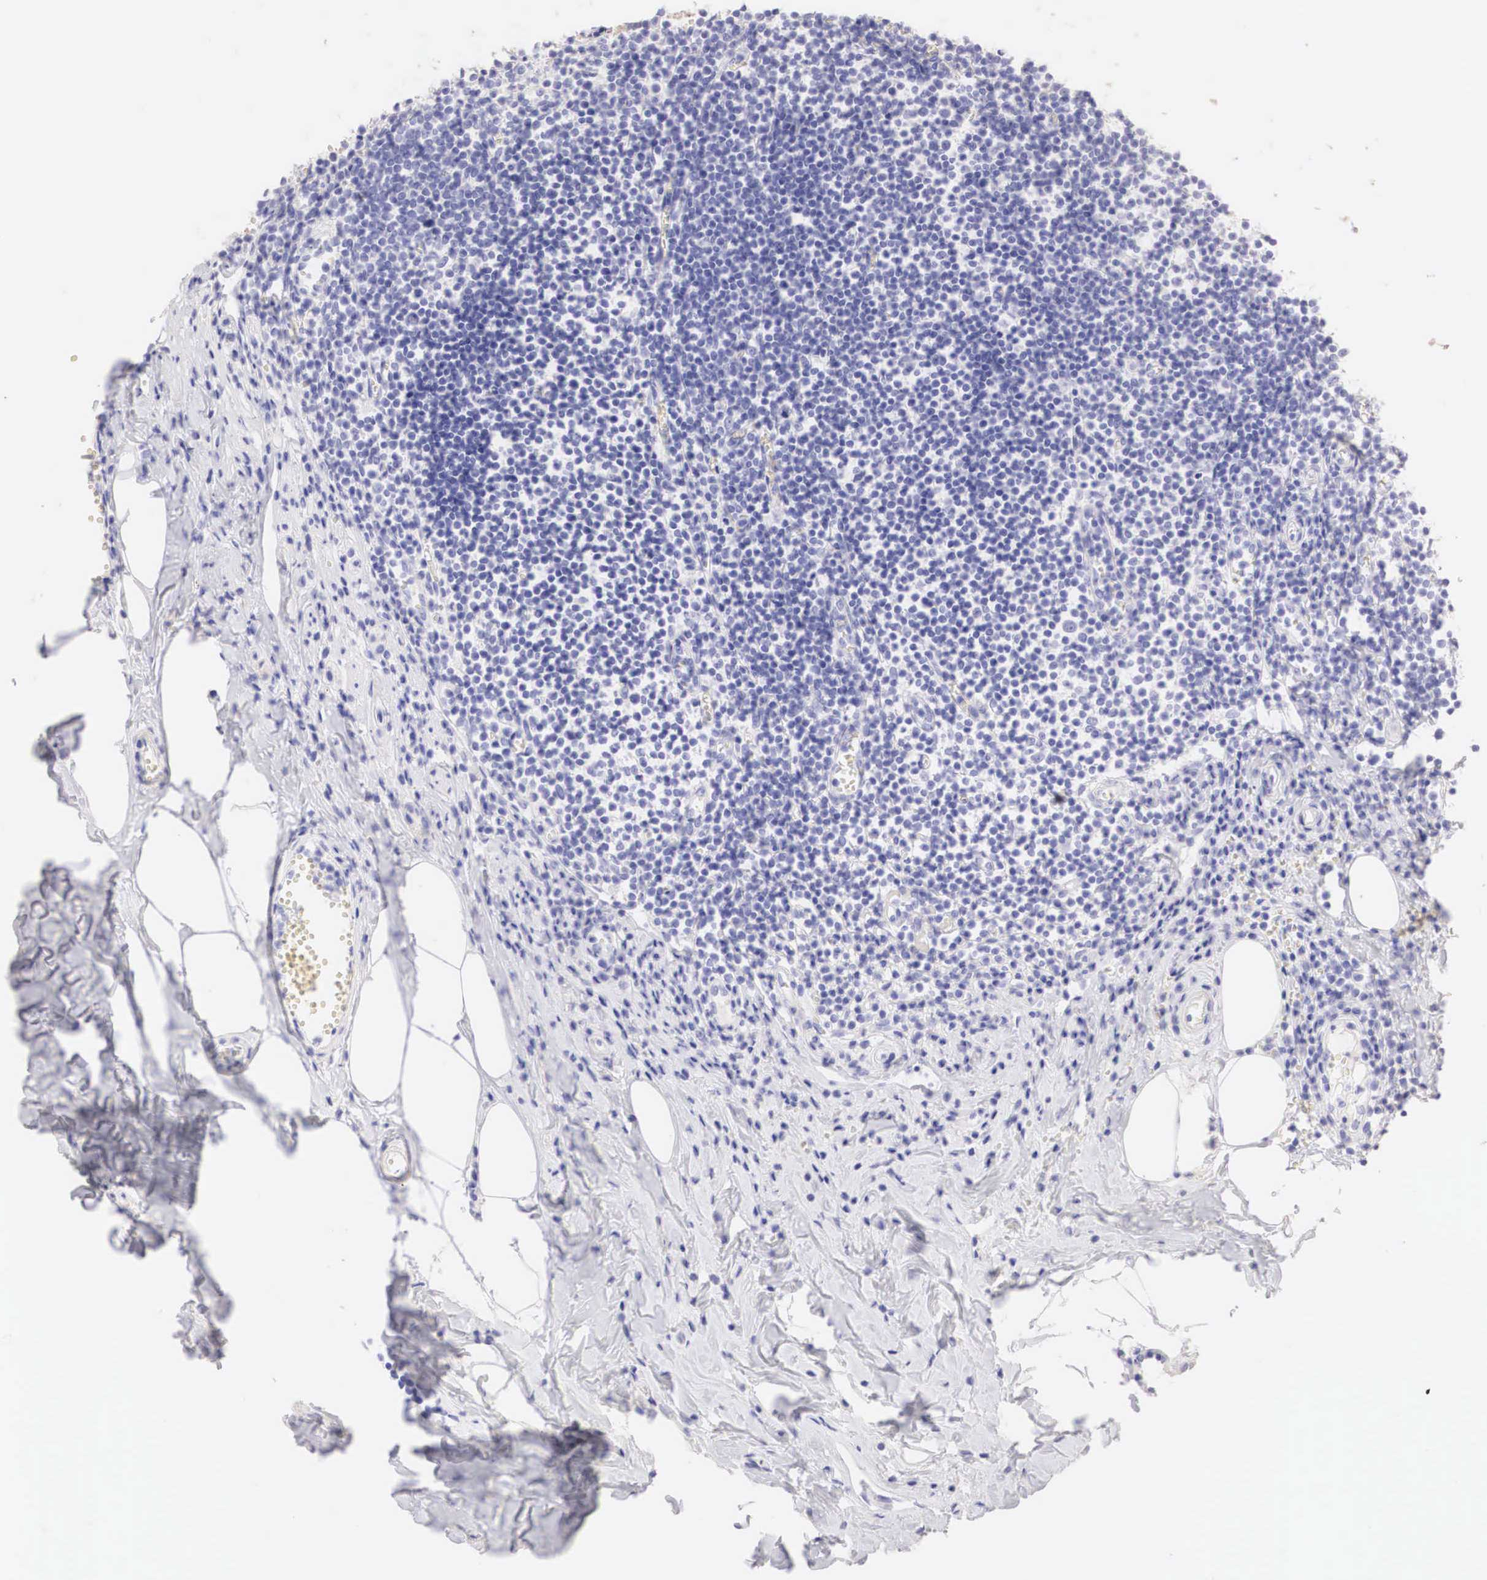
{"staining": {"intensity": "weak", "quantity": "<25%", "location": "cytoplasmic/membranous"}, "tissue": "appendix", "cell_type": "Glandular cells", "image_type": "normal", "snomed": [{"axis": "morphology", "description": "Normal tissue, NOS"}, {"axis": "topography", "description": "Appendix"}], "caption": "Immunohistochemistry (IHC) histopathology image of benign human appendix stained for a protein (brown), which shows no staining in glandular cells.", "gene": "ERBB2", "patient": {"sex": "female", "age": 19}}